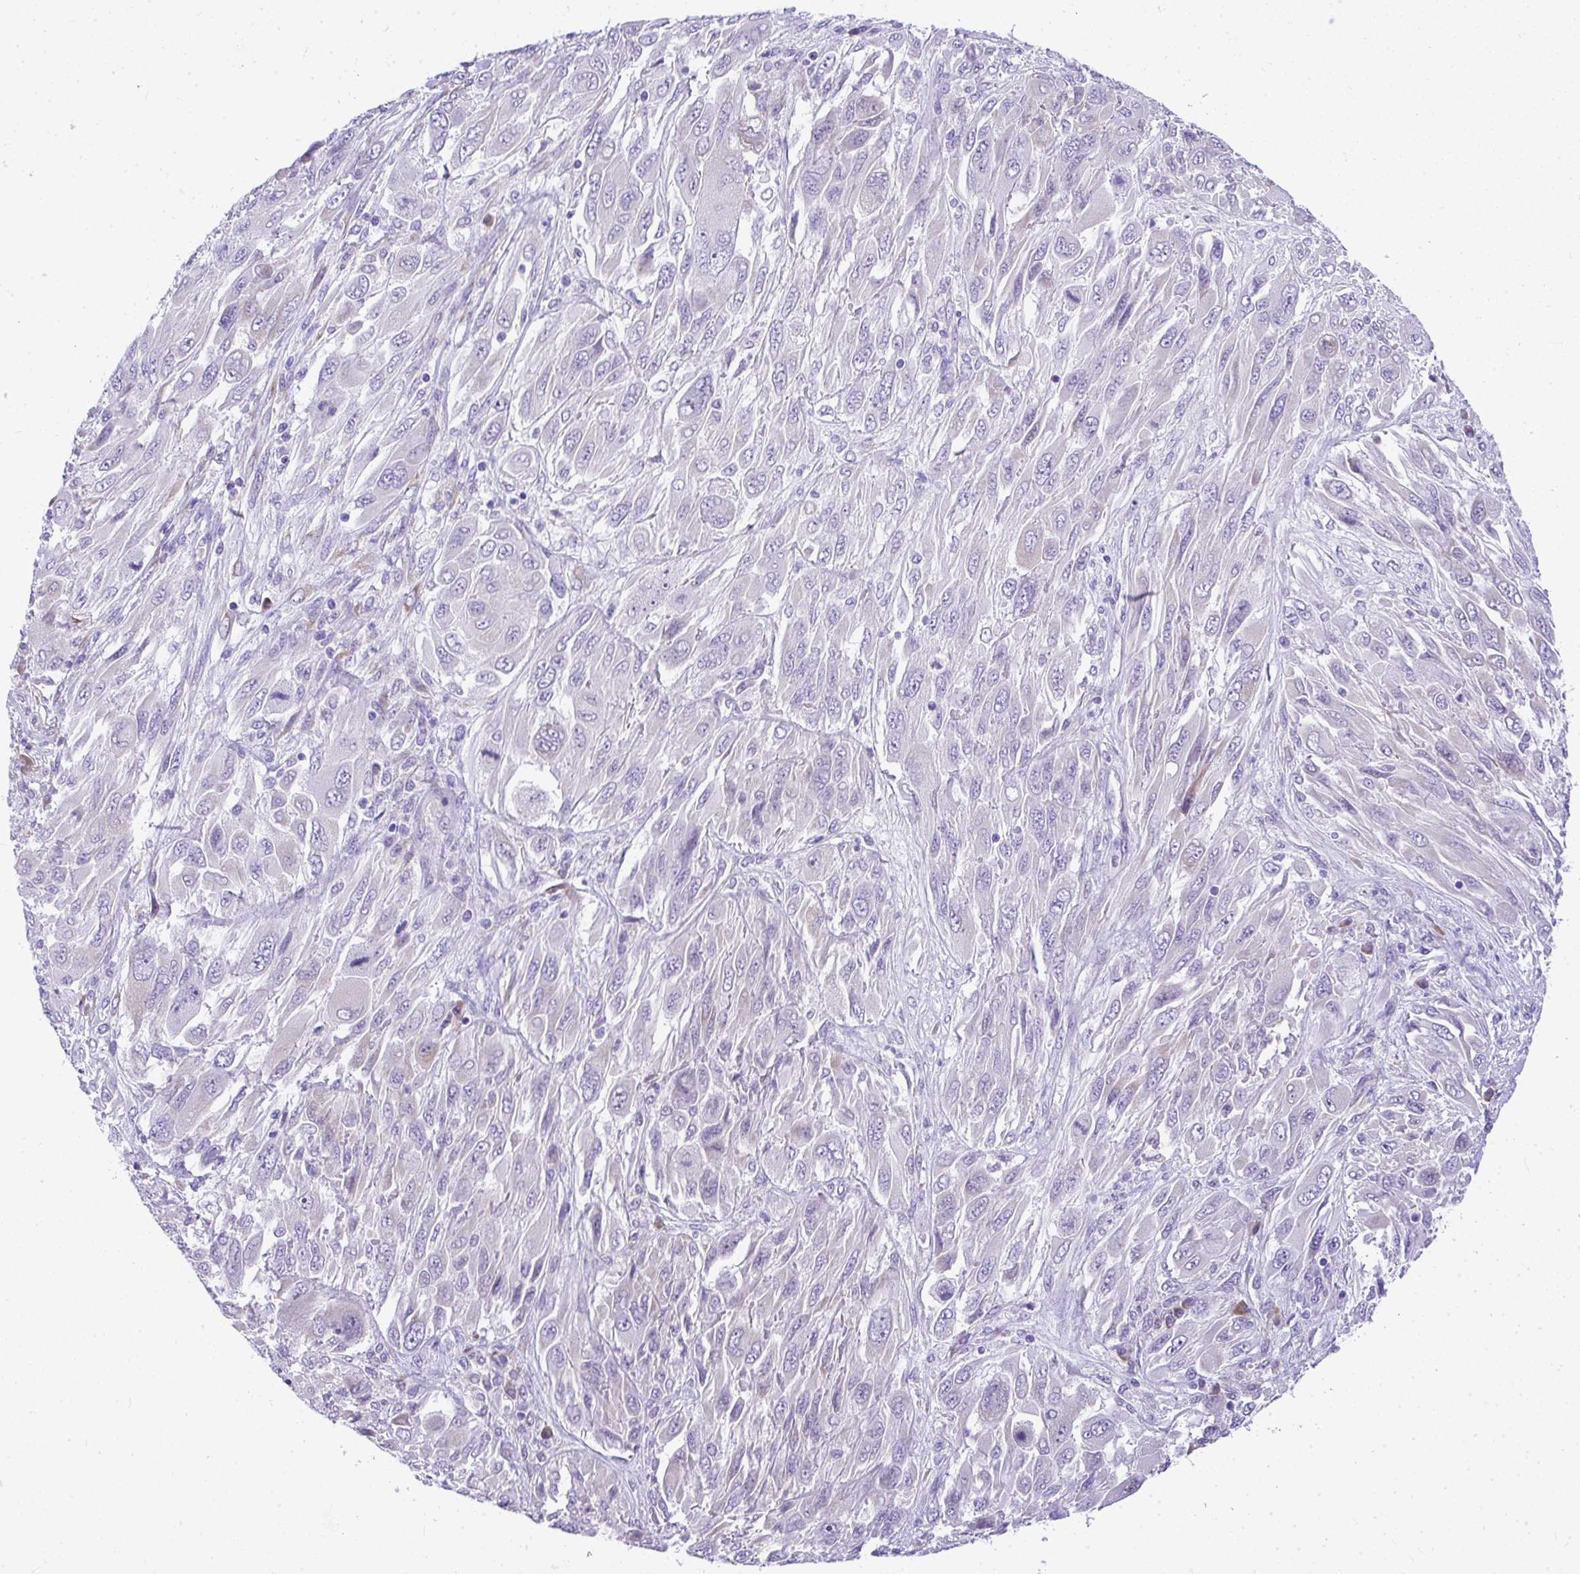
{"staining": {"intensity": "negative", "quantity": "none", "location": "none"}, "tissue": "melanoma", "cell_type": "Tumor cells", "image_type": "cancer", "snomed": [{"axis": "morphology", "description": "Malignant melanoma, NOS"}, {"axis": "topography", "description": "Skin"}], "caption": "IHC of melanoma reveals no positivity in tumor cells.", "gene": "ADRA2C", "patient": {"sex": "female", "age": 91}}